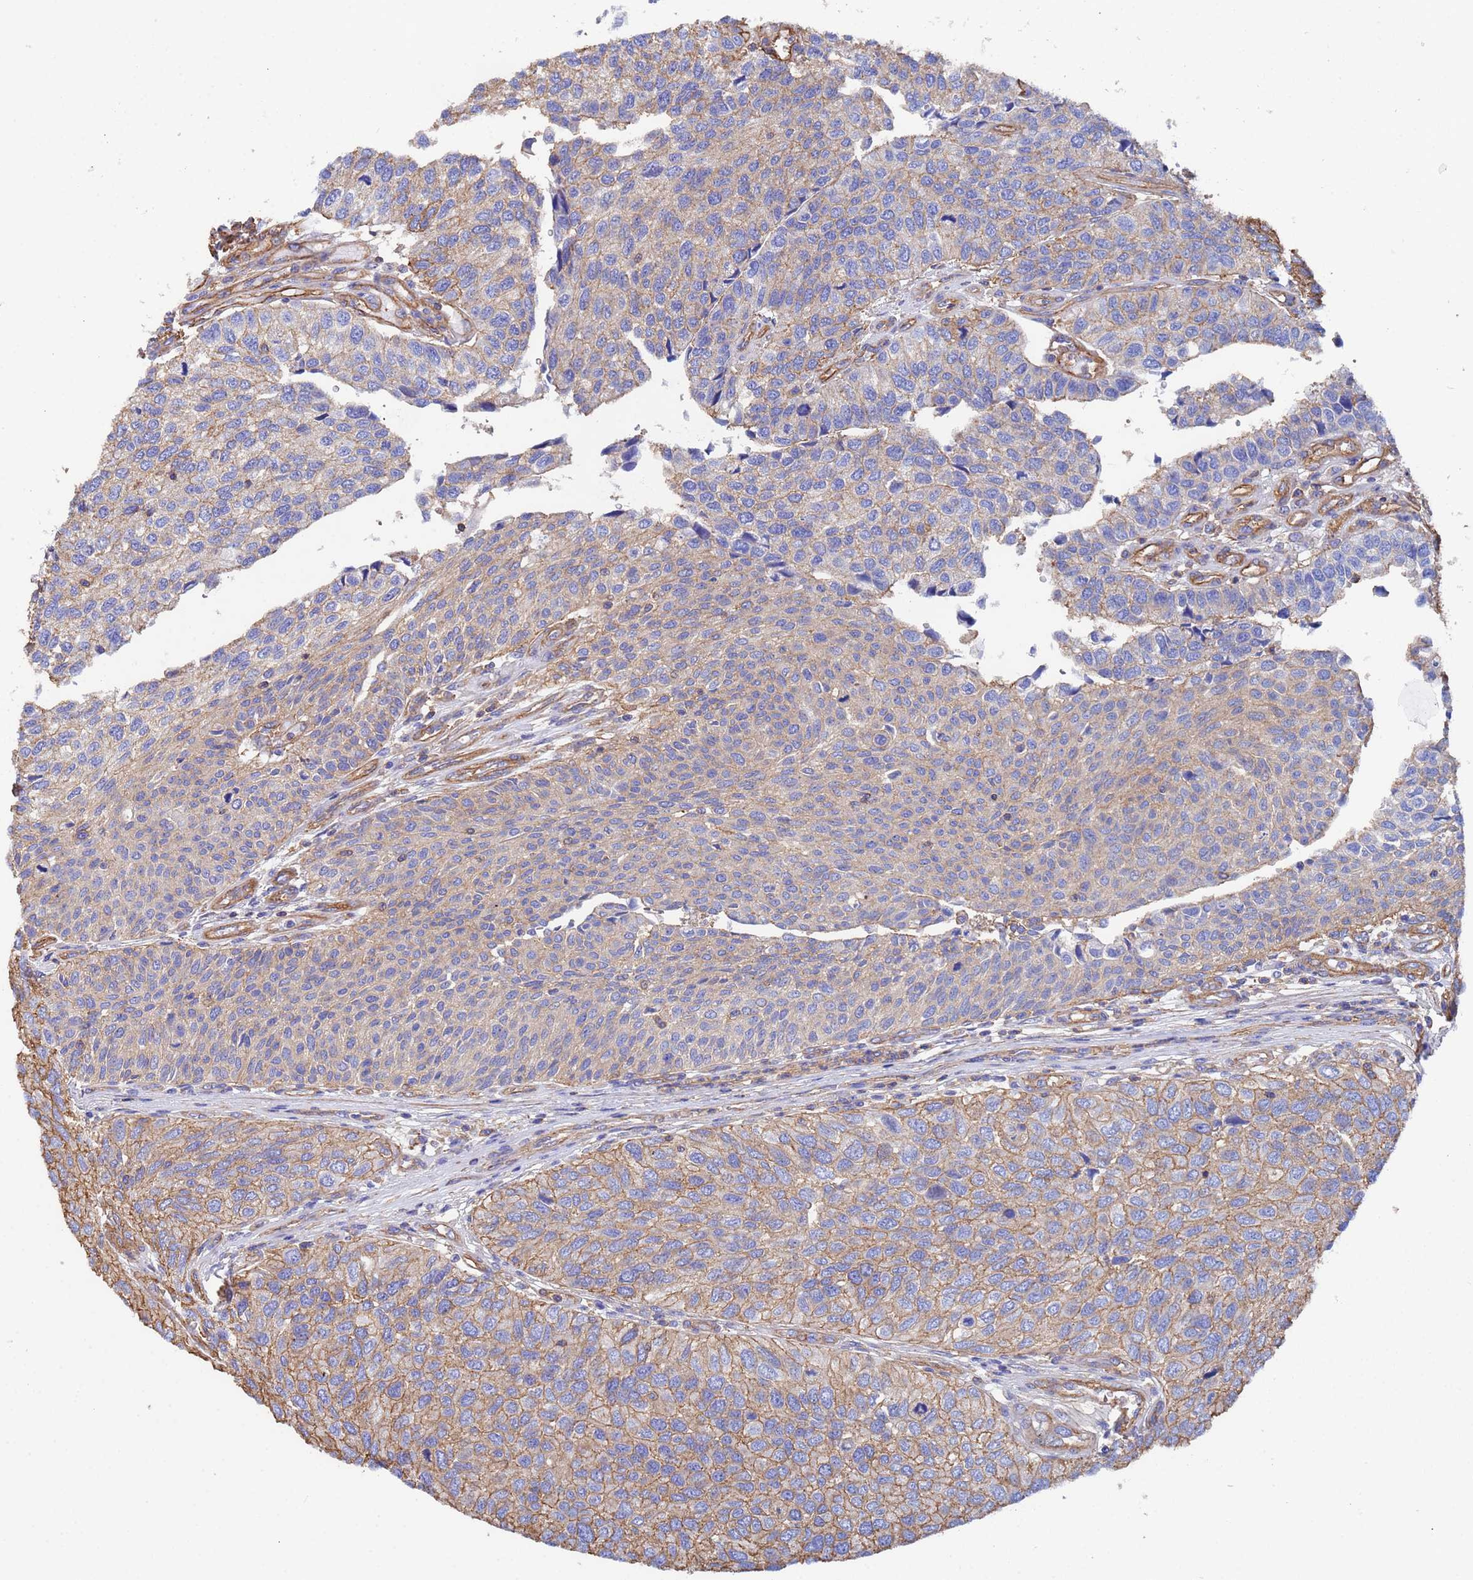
{"staining": {"intensity": "moderate", "quantity": "25%-75%", "location": "cytoplasmic/membranous"}, "tissue": "urothelial cancer", "cell_type": "Tumor cells", "image_type": "cancer", "snomed": [{"axis": "morphology", "description": "Urothelial carcinoma, NOS"}, {"axis": "topography", "description": "Urinary bladder"}], "caption": "Human urothelial cancer stained for a protein (brown) demonstrates moderate cytoplasmic/membranous positive positivity in approximately 25%-75% of tumor cells.", "gene": "MYL12A", "patient": {"sex": "male", "age": 55}}